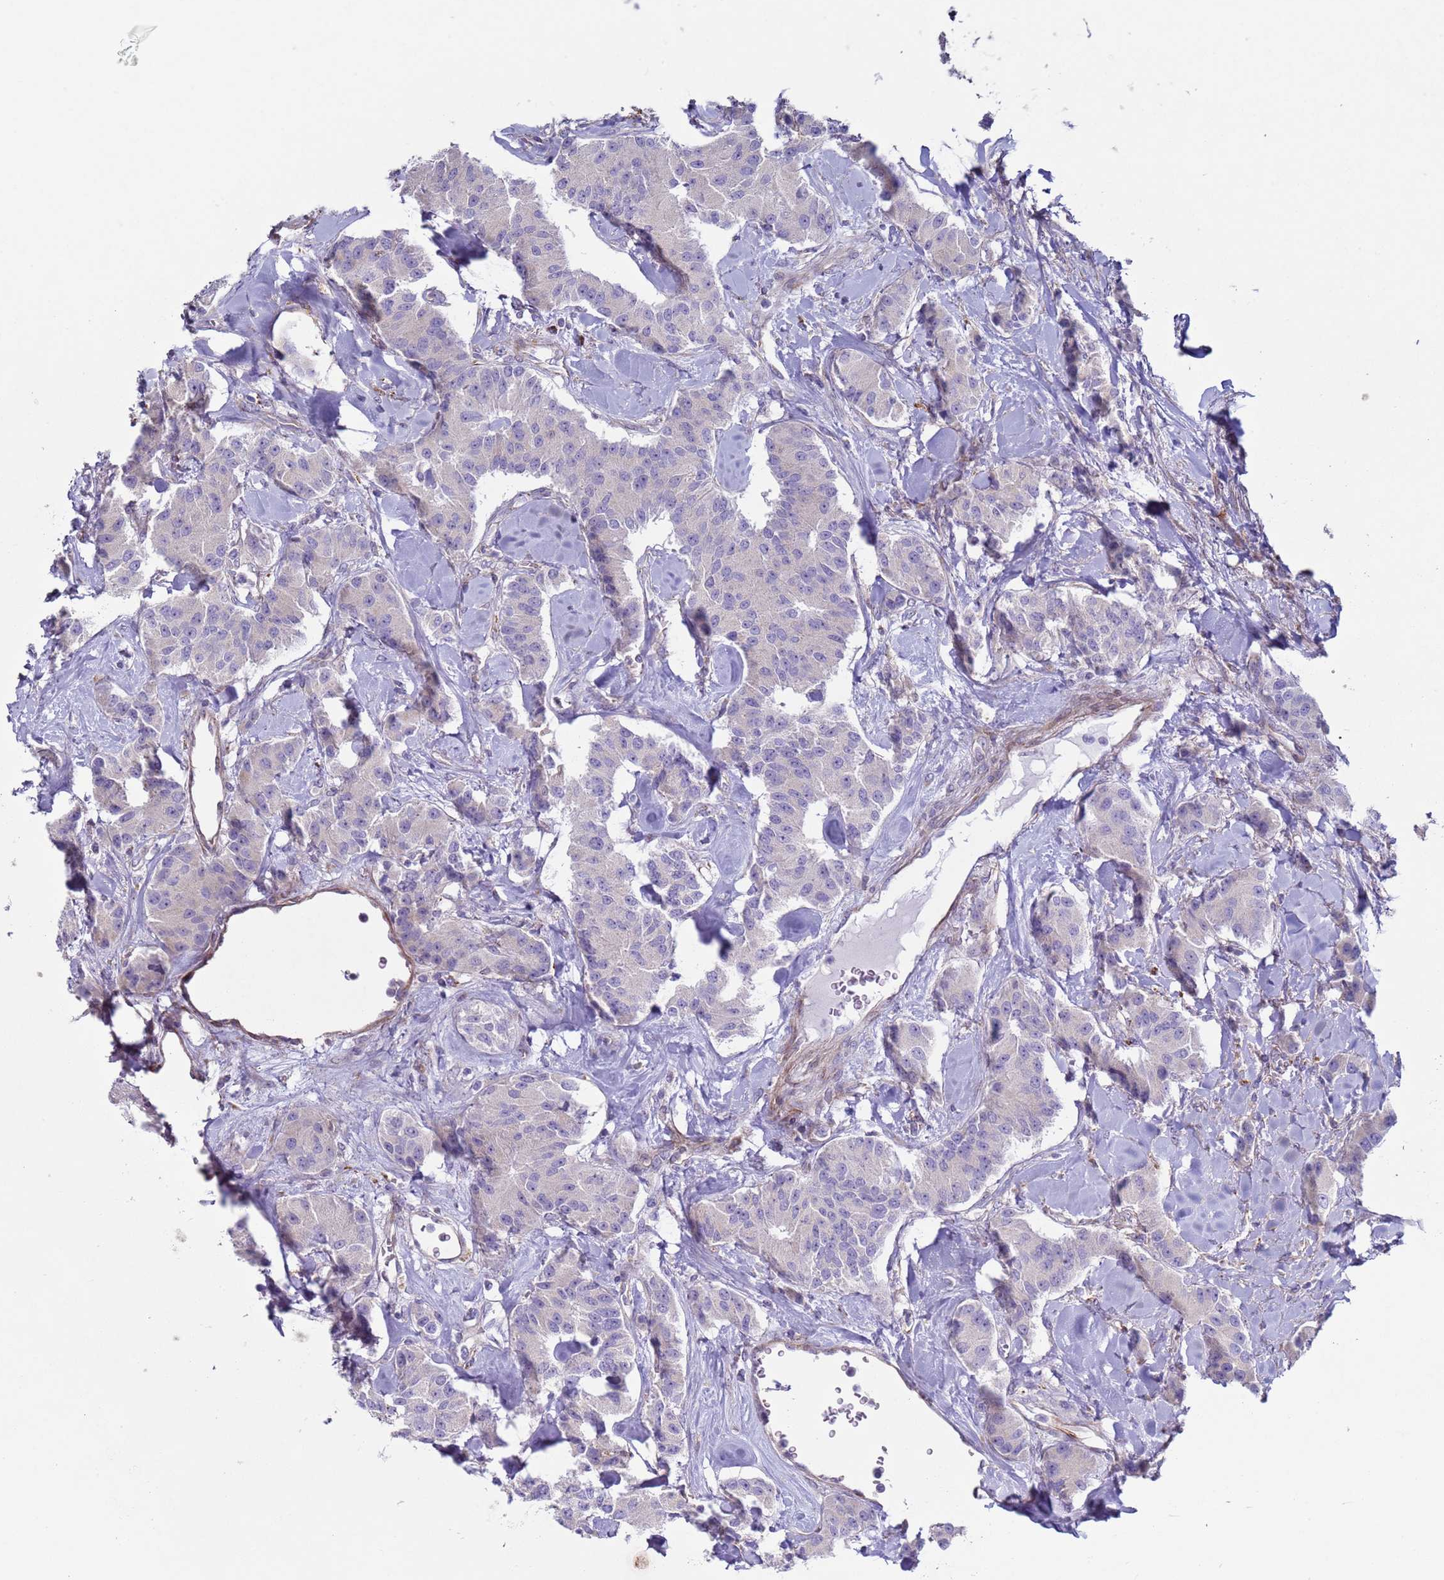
{"staining": {"intensity": "negative", "quantity": "none", "location": "none"}, "tissue": "carcinoid", "cell_type": "Tumor cells", "image_type": "cancer", "snomed": [{"axis": "morphology", "description": "Carcinoid, malignant, NOS"}, {"axis": "topography", "description": "Pancreas"}], "caption": "Tumor cells show no significant expression in carcinoid (malignant). The staining was performed using DAB to visualize the protein expression in brown, while the nuclei were stained in blue with hematoxylin (Magnification: 20x).", "gene": "HEATR1", "patient": {"sex": "male", "age": 41}}